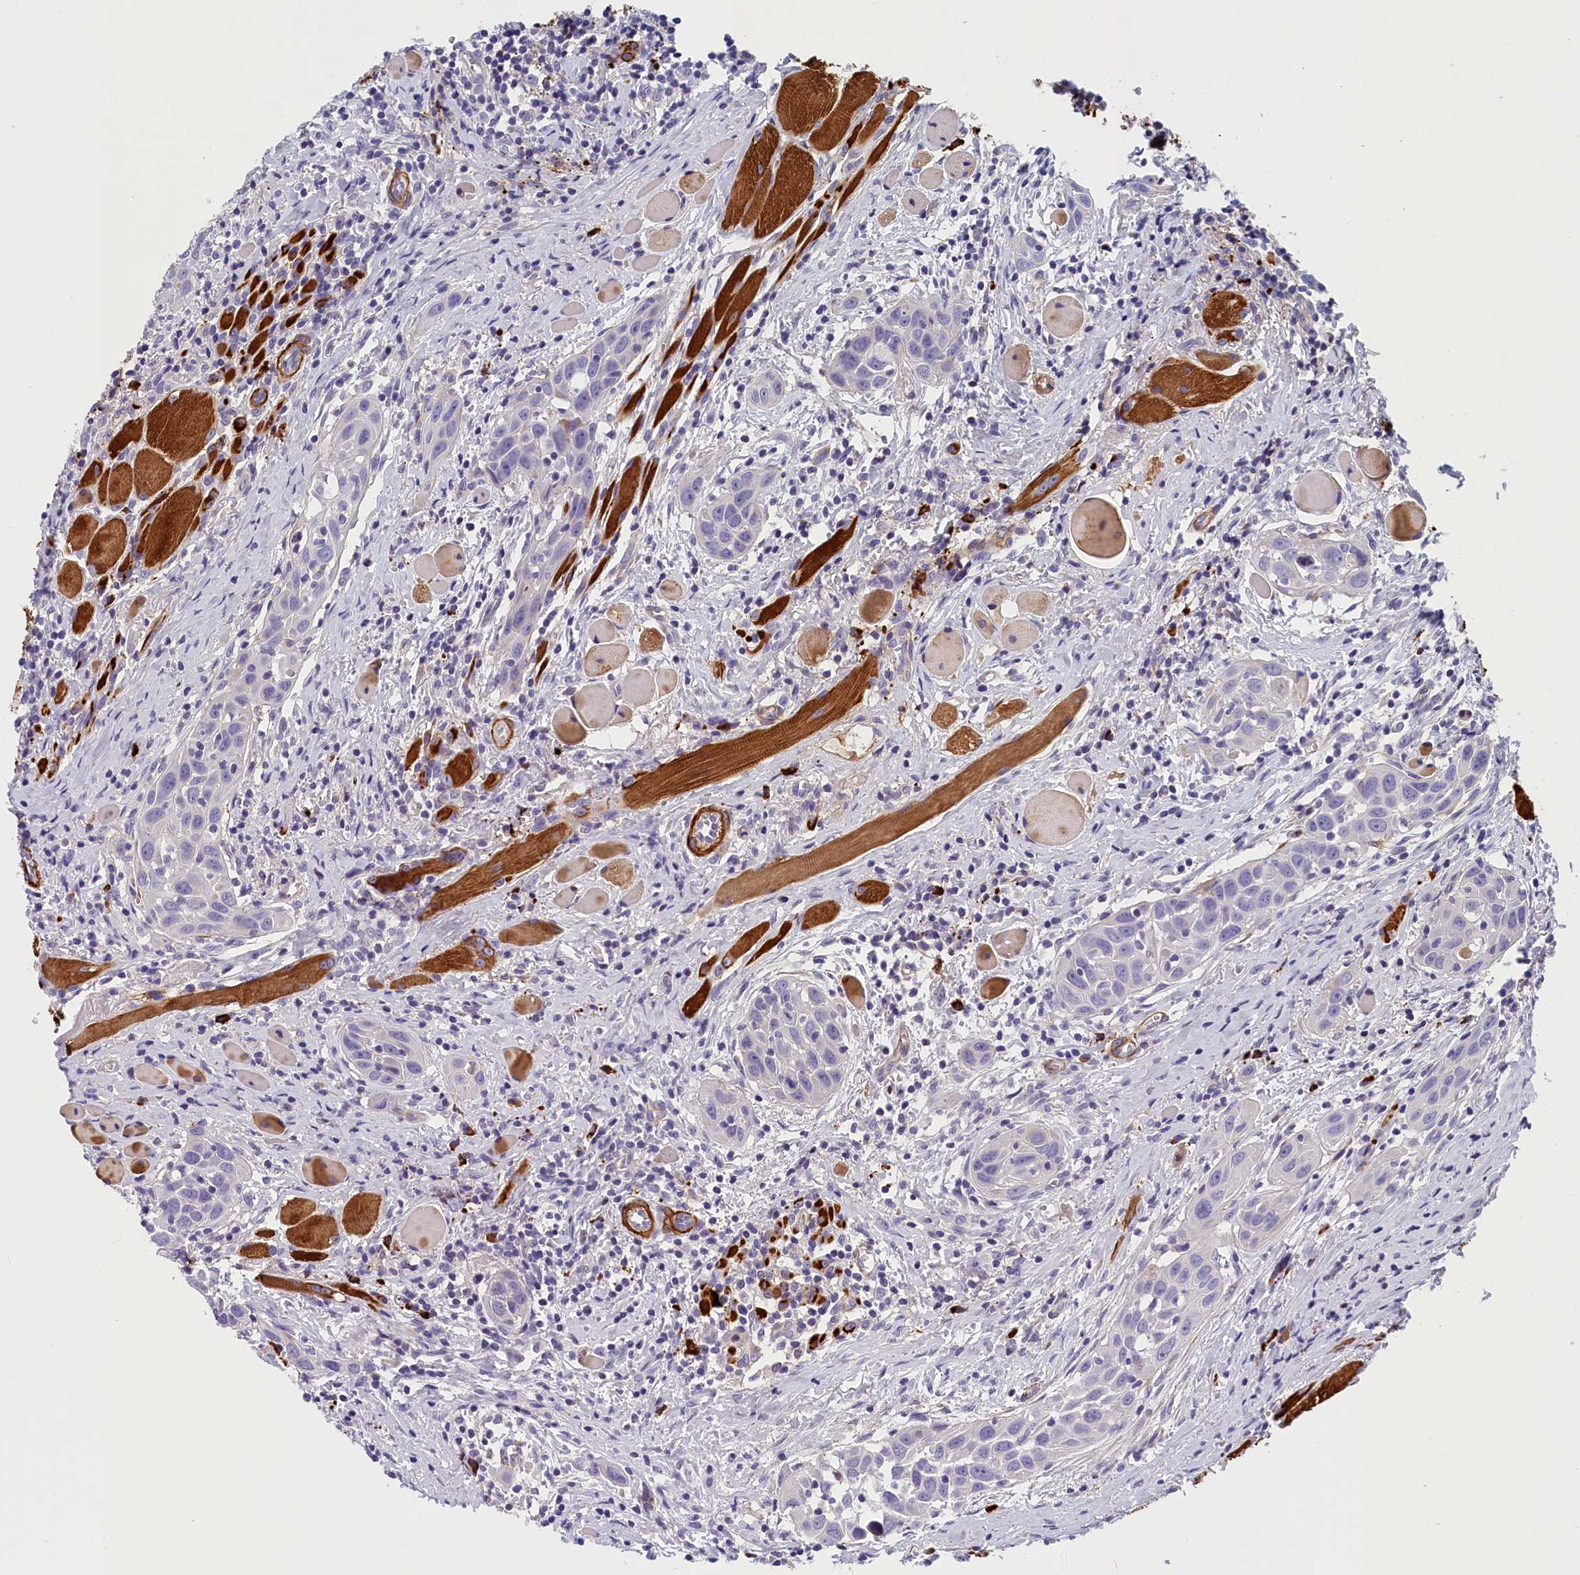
{"staining": {"intensity": "negative", "quantity": "none", "location": "none"}, "tissue": "head and neck cancer", "cell_type": "Tumor cells", "image_type": "cancer", "snomed": [{"axis": "morphology", "description": "Squamous cell carcinoma, NOS"}, {"axis": "topography", "description": "Oral tissue"}, {"axis": "topography", "description": "Head-Neck"}], "caption": "Head and neck cancer (squamous cell carcinoma) stained for a protein using immunohistochemistry exhibits no staining tumor cells.", "gene": "BCL2L13", "patient": {"sex": "female", "age": 50}}